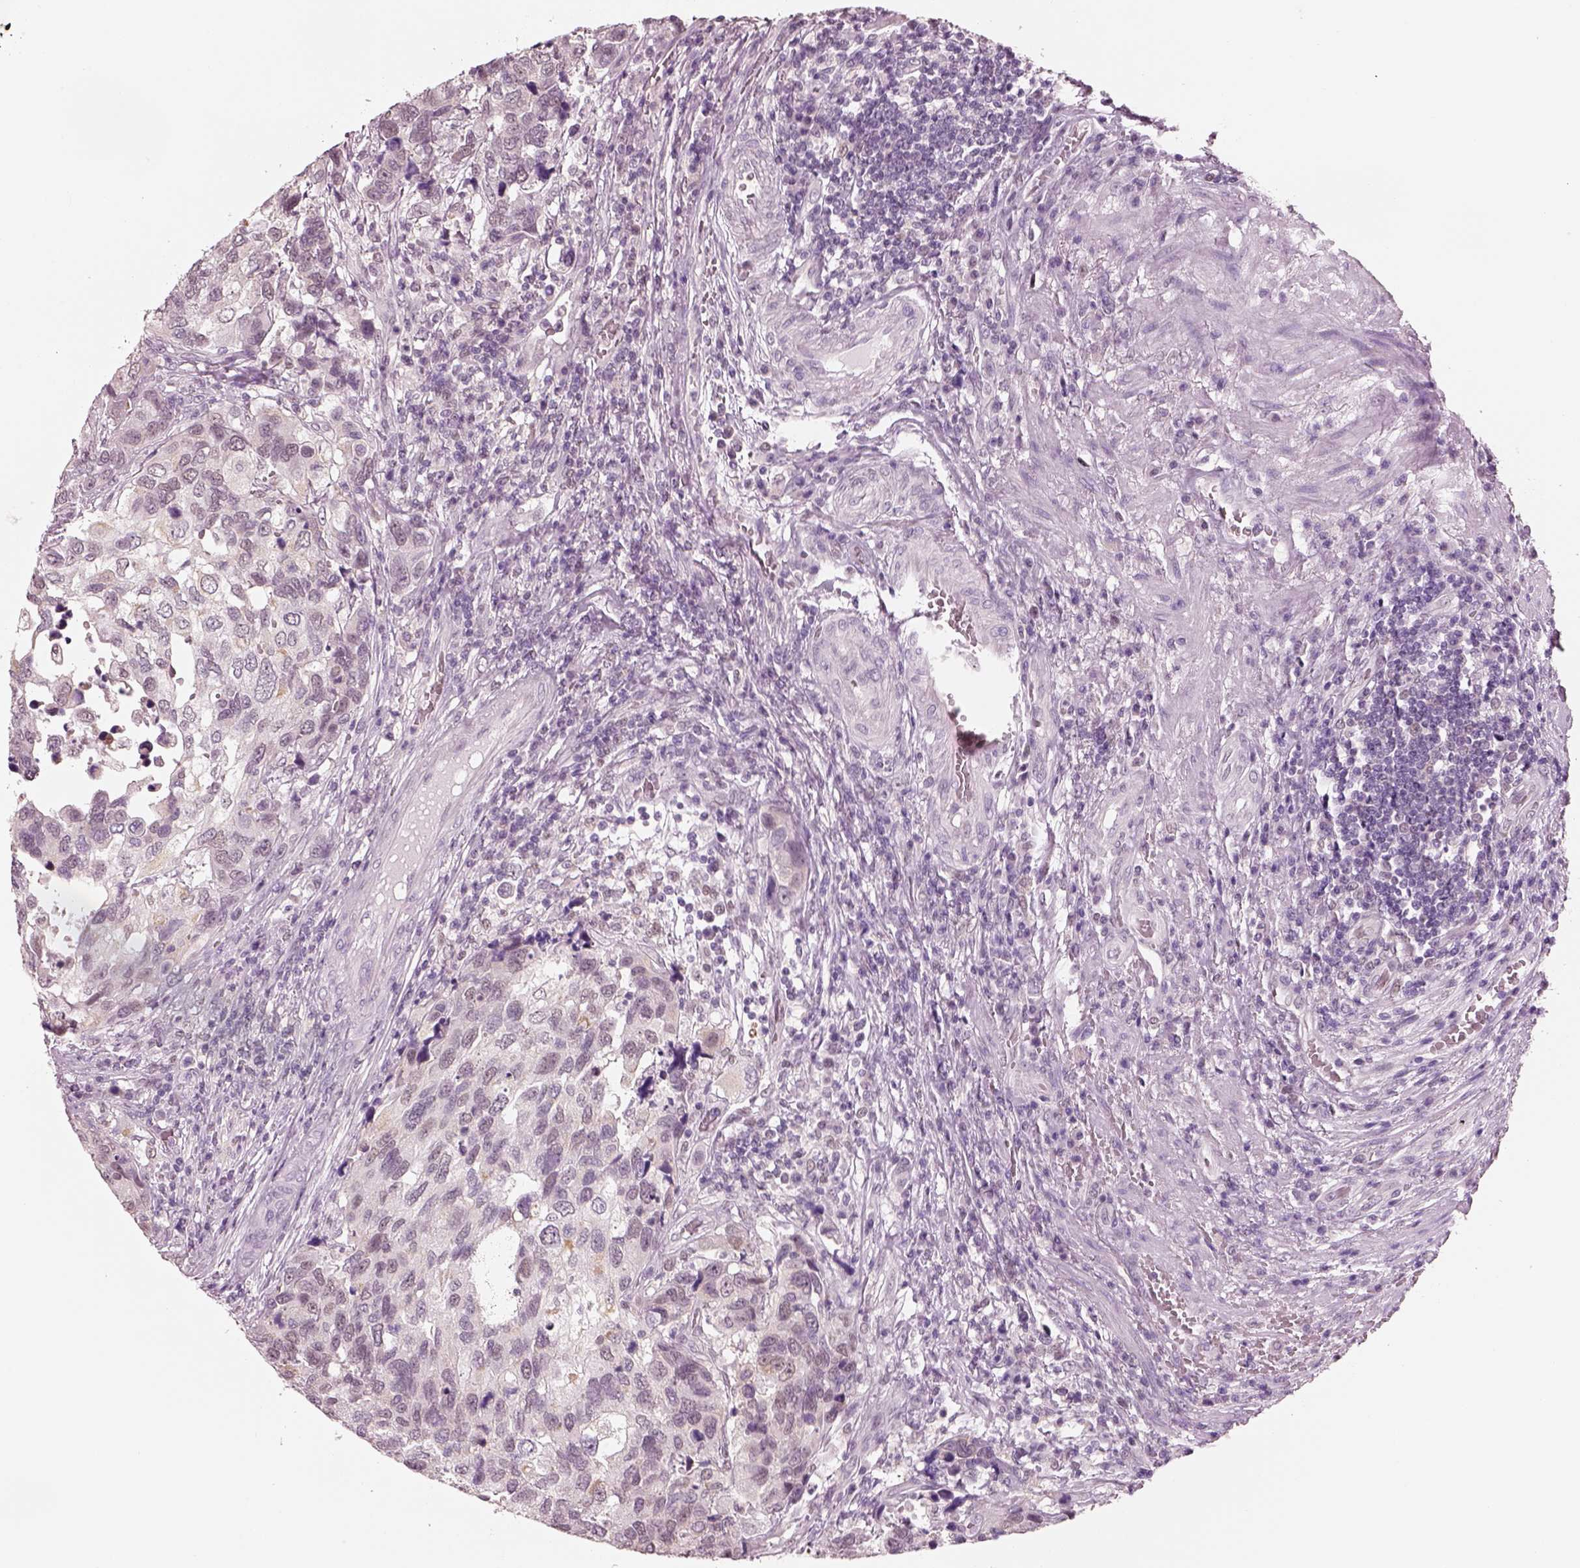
{"staining": {"intensity": "negative", "quantity": "none", "location": "none"}, "tissue": "urothelial cancer", "cell_type": "Tumor cells", "image_type": "cancer", "snomed": [{"axis": "morphology", "description": "Urothelial carcinoma, High grade"}, {"axis": "topography", "description": "Urinary bladder"}], "caption": "This is an immunohistochemistry micrograph of urothelial cancer. There is no positivity in tumor cells.", "gene": "ELSPBP1", "patient": {"sex": "male", "age": 60}}